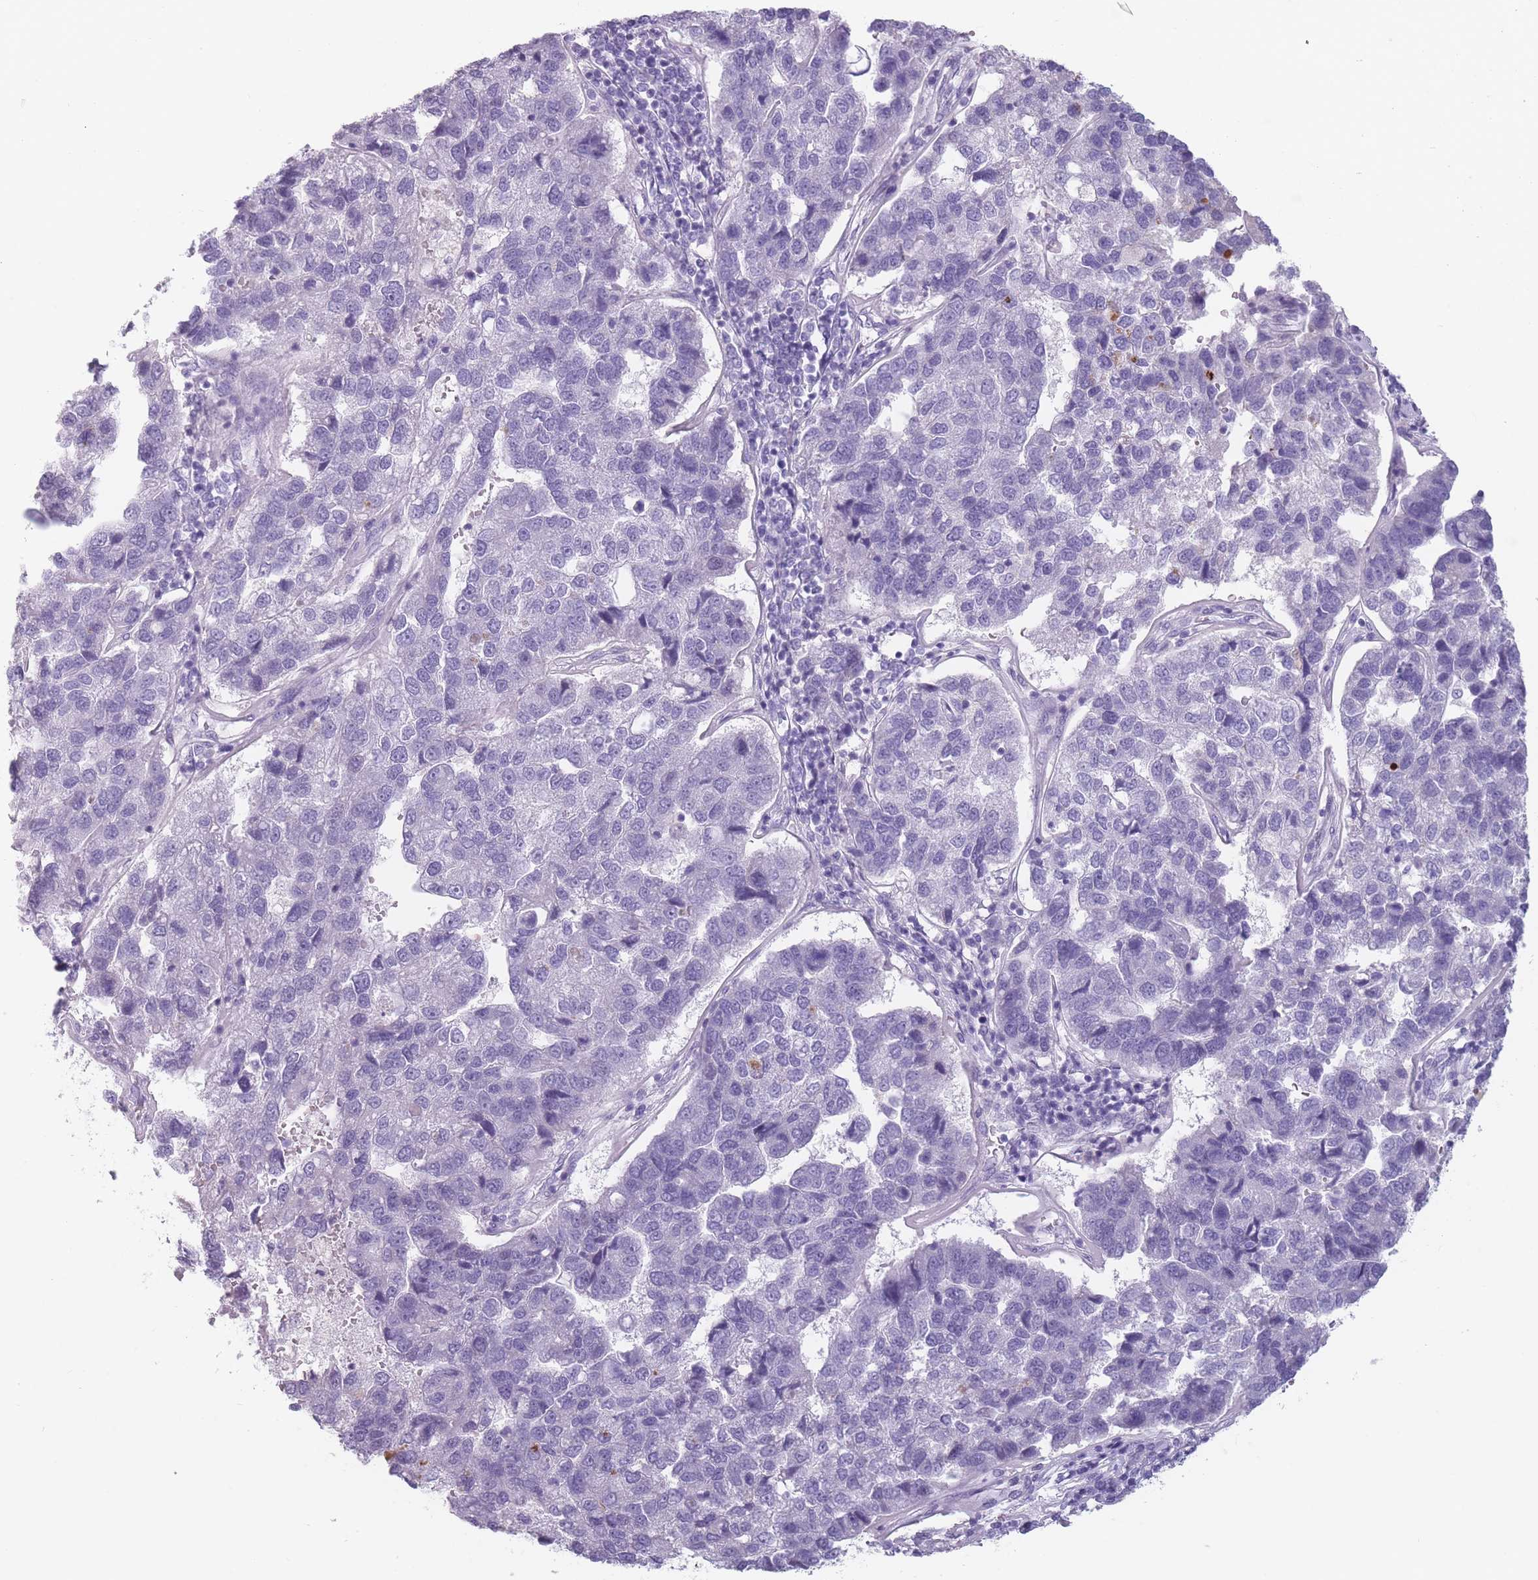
{"staining": {"intensity": "negative", "quantity": "none", "location": "none"}, "tissue": "pancreatic cancer", "cell_type": "Tumor cells", "image_type": "cancer", "snomed": [{"axis": "morphology", "description": "Adenocarcinoma, NOS"}, {"axis": "topography", "description": "Pancreas"}], "caption": "This is an immunohistochemistry photomicrograph of human adenocarcinoma (pancreatic). There is no staining in tumor cells.", "gene": "CCNO", "patient": {"sex": "female", "age": 61}}